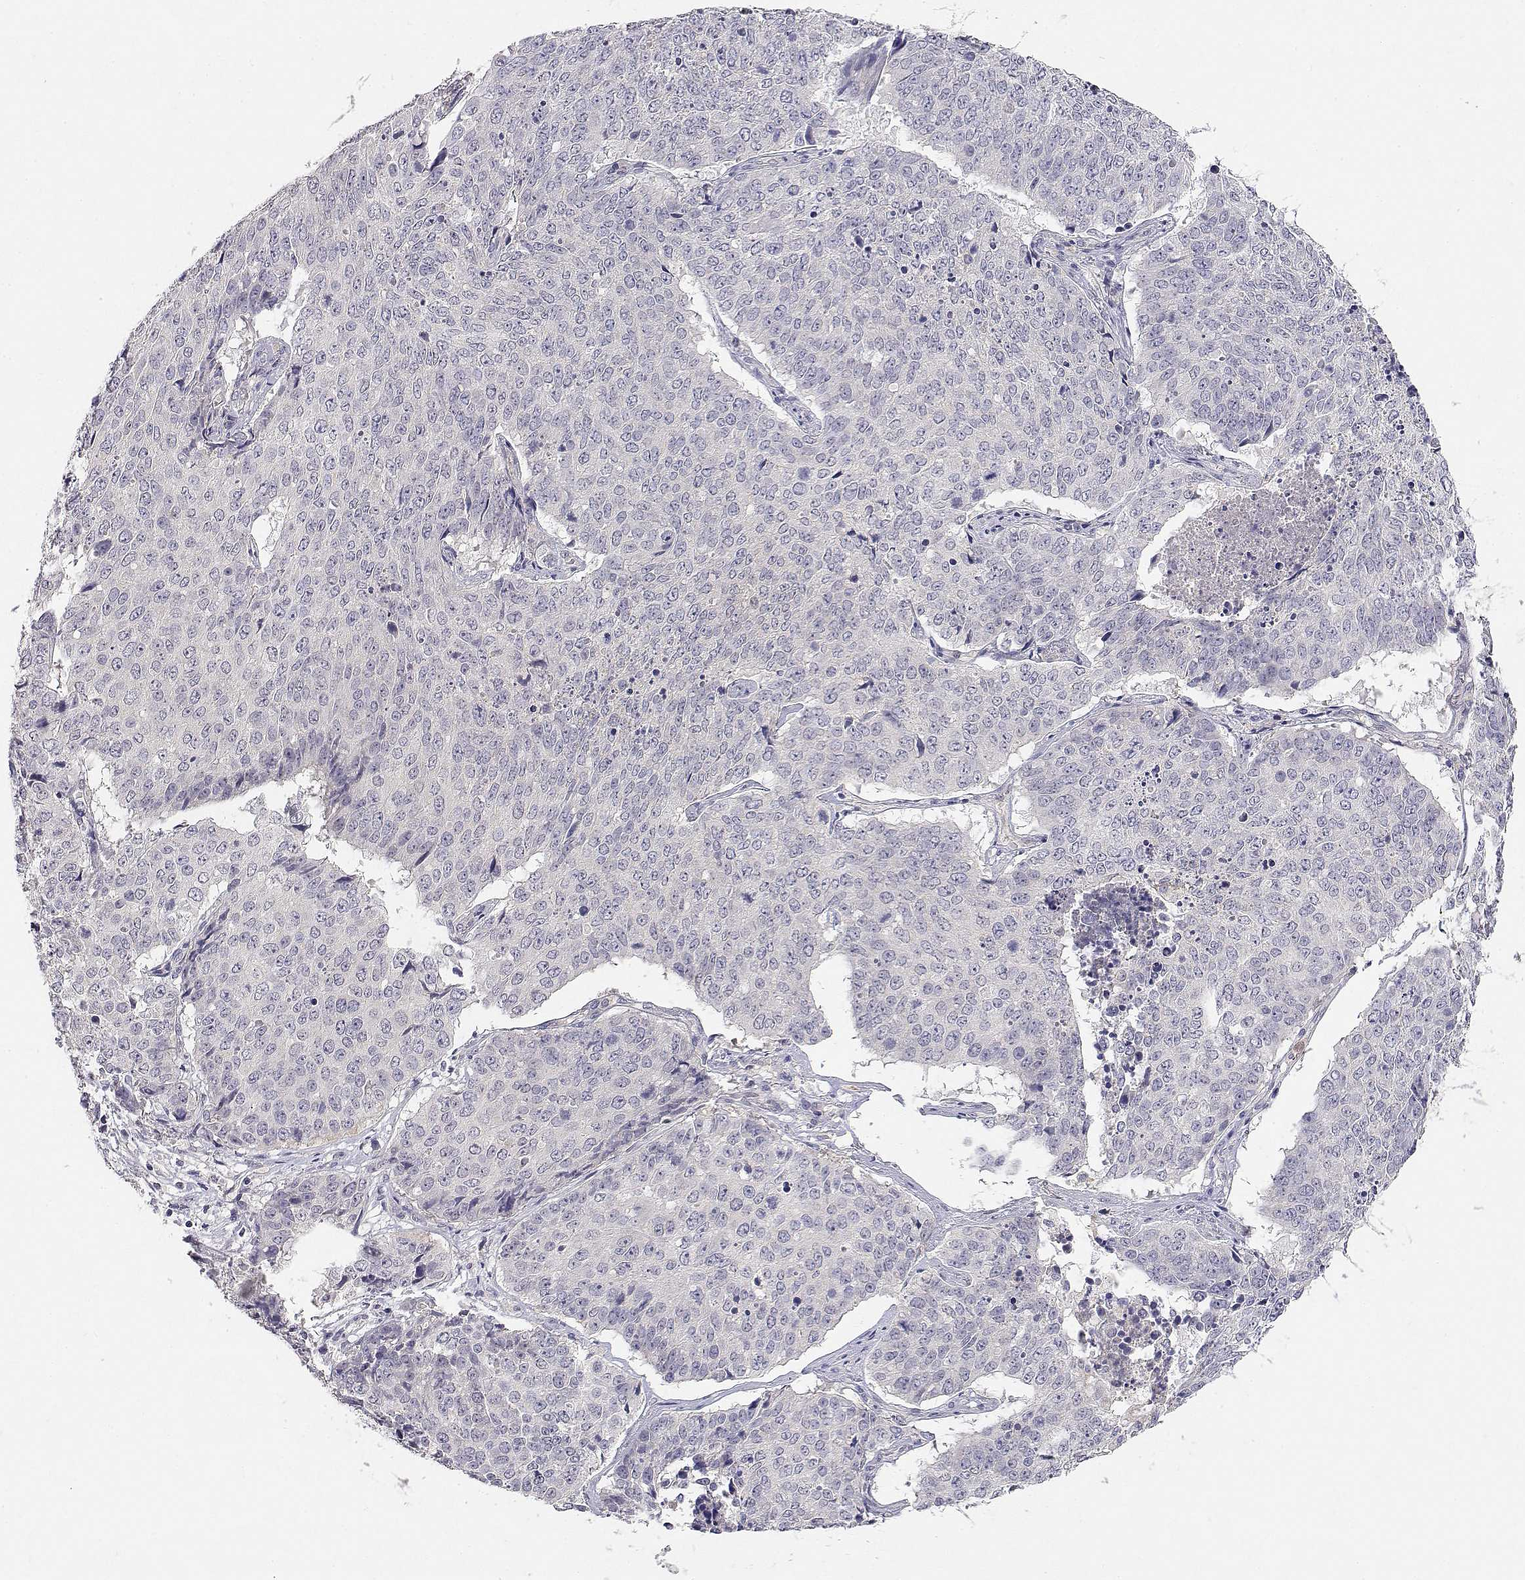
{"staining": {"intensity": "negative", "quantity": "none", "location": "none"}, "tissue": "lung cancer", "cell_type": "Tumor cells", "image_type": "cancer", "snomed": [{"axis": "morphology", "description": "Normal tissue, NOS"}, {"axis": "morphology", "description": "Squamous cell carcinoma, NOS"}, {"axis": "topography", "description": "Bronchus"}, {"axis": "topography", "description": "Lung"}], "caption": "There is no significant positivity in tumor cells of squamous cell carcinoma (lung). Nuclei are stained in blue.", "gene": "ADA", "patient": {"sex": "male", "age": 64}}